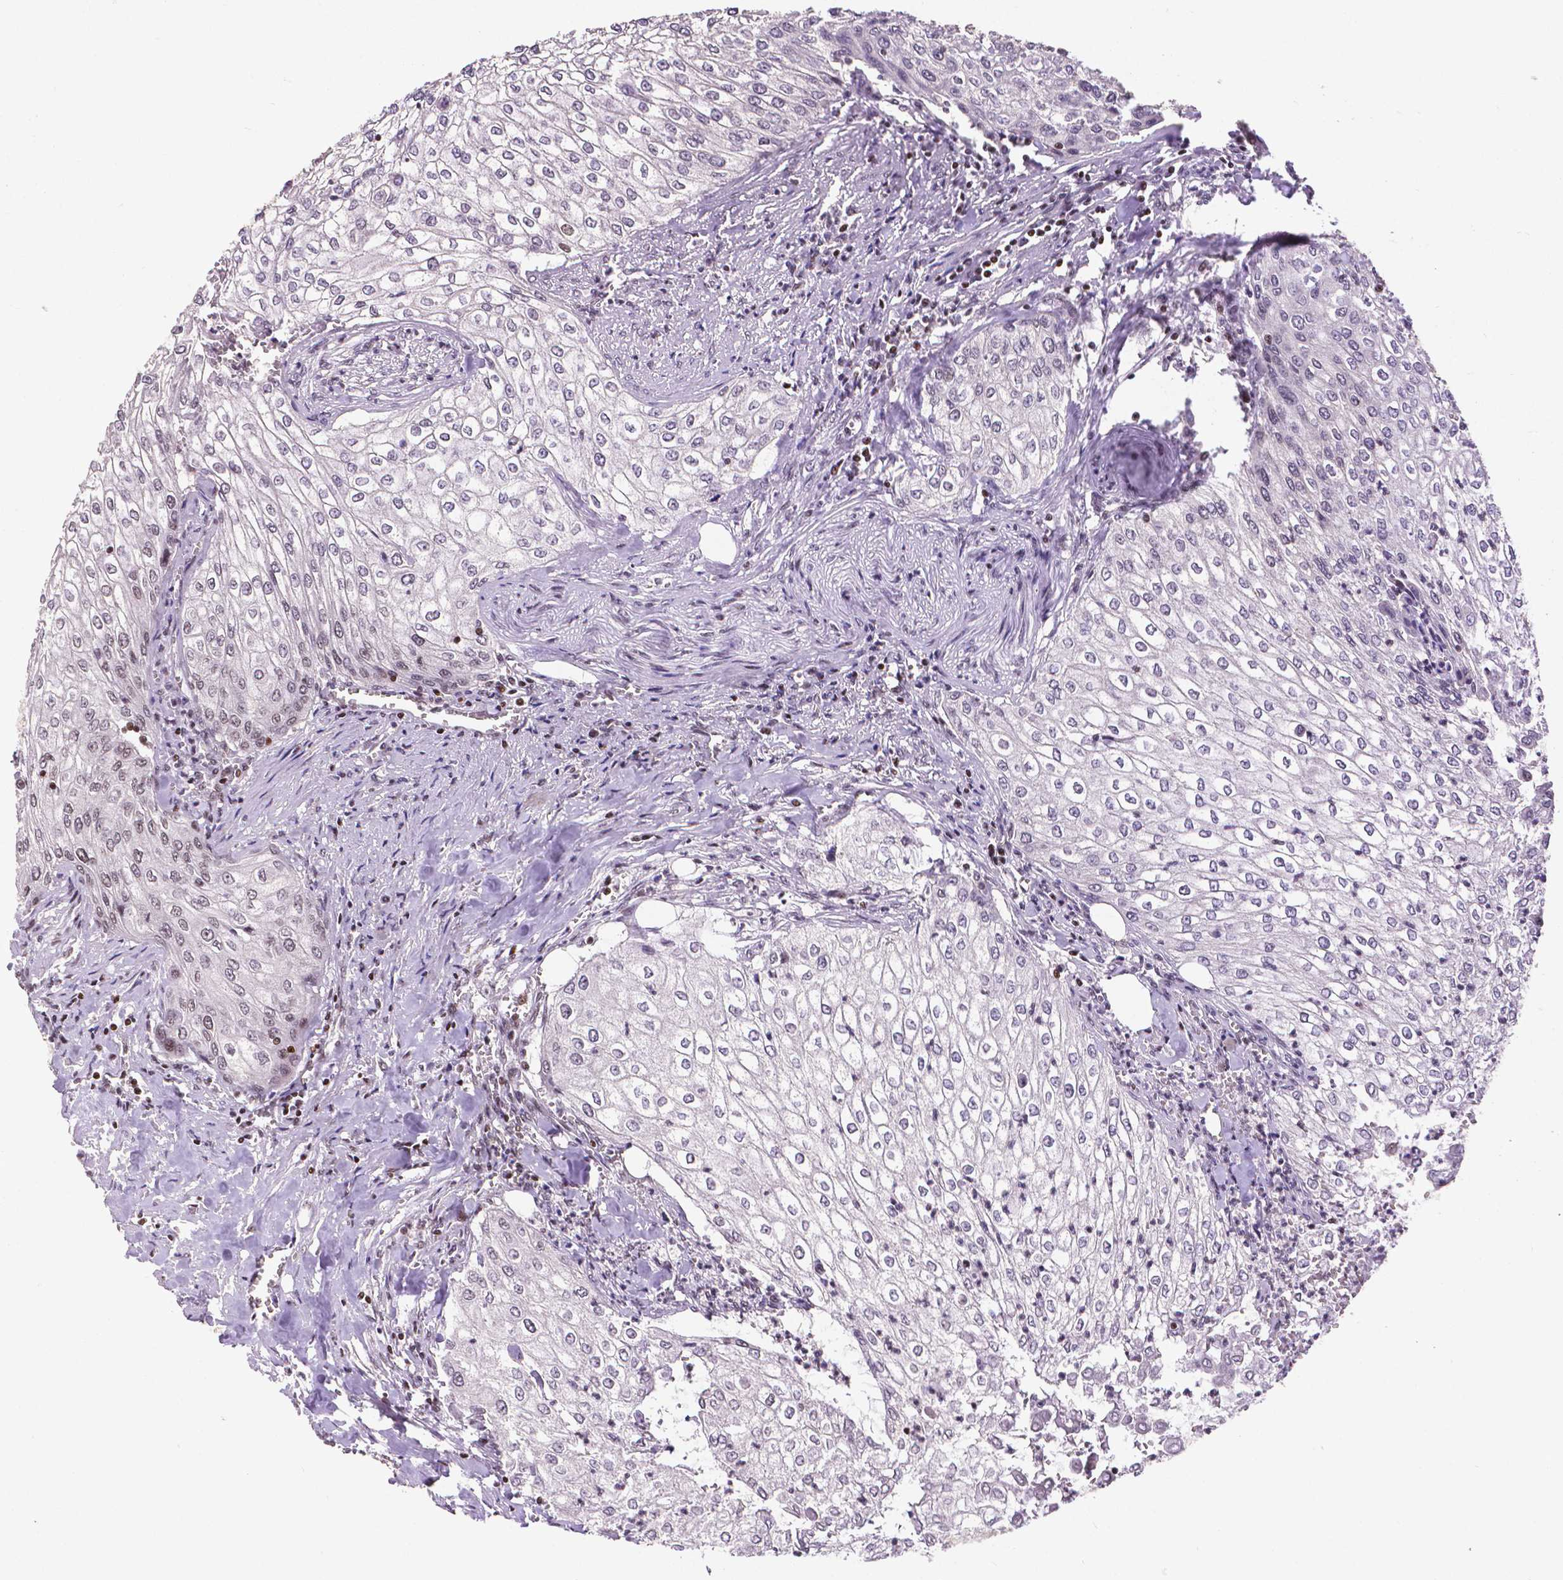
{"staining": {"intensity": "weak", "quantity": "<25%", "location": "nuclear"}, "tissue": "urothelial cancer", "cell_type": "Tumor cells", "image_type": "cancer", "snomed": [{"axis": "morphology", "description": "Urothelial carcinoma, High grade"}, {"axis": "topography", "description": "Urinary bladder"}], "caption": "An IHC image of urothelial carcinoma (high-grade) is shown. There is no staining in tumor cells of urothelial carcinoma (high-grade). Brightfield microscopy of IHC stained with DAB (brown) and hematoxylin (blue), captured at high magnification.", "gene": "CTCF", "patient": {"sex": "male", "age": 62}}